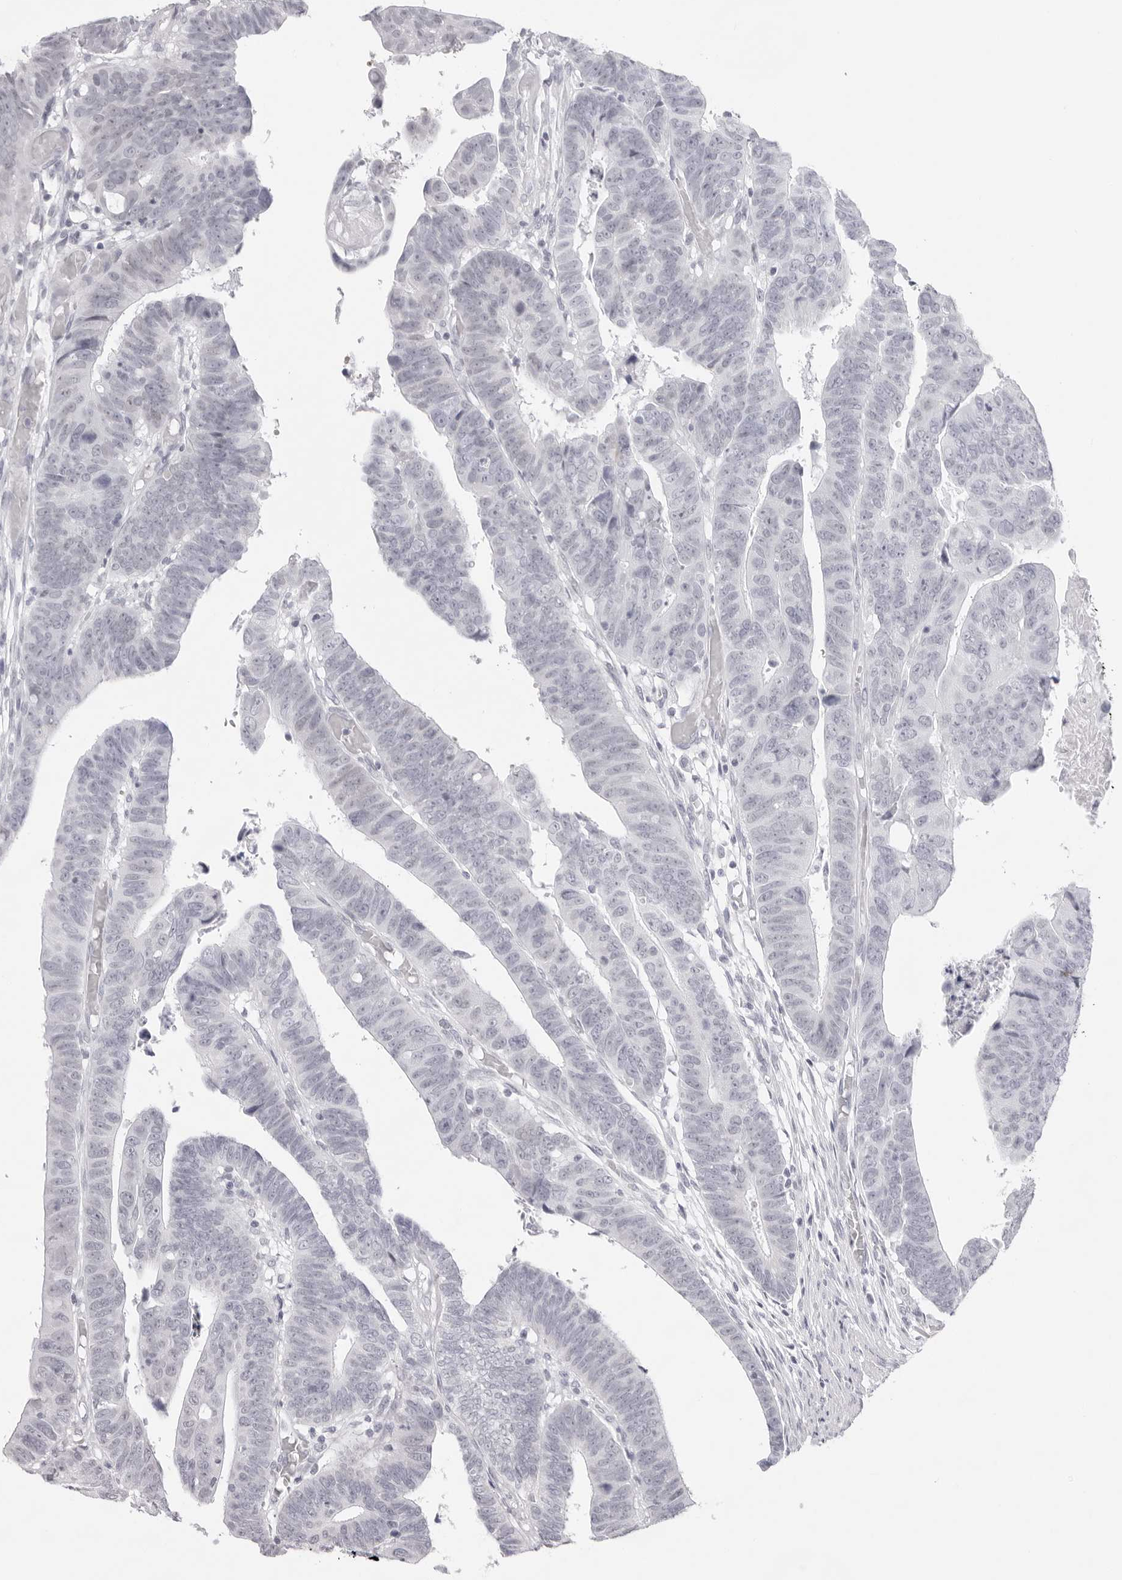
{"staining": {"intensity": "negative", "quantity": "none", "location": "none"}, "tissue": "colorectal cancer", "cell_type": "Tumor cells", "image_type": "cancer", "snomed": [{"axis": "morphology", "description": "Adenocarcinoma, NOS"}, {"axis": "topography", "description": "Rectum"}], "caption": "This is a photomicrograph of immunohistochemistry staining of colorectal adenocarcinoma, which shows no positivity in tumor cells.", "gene": "KLK12", "patient": {"sex": "female", "age": 65}}